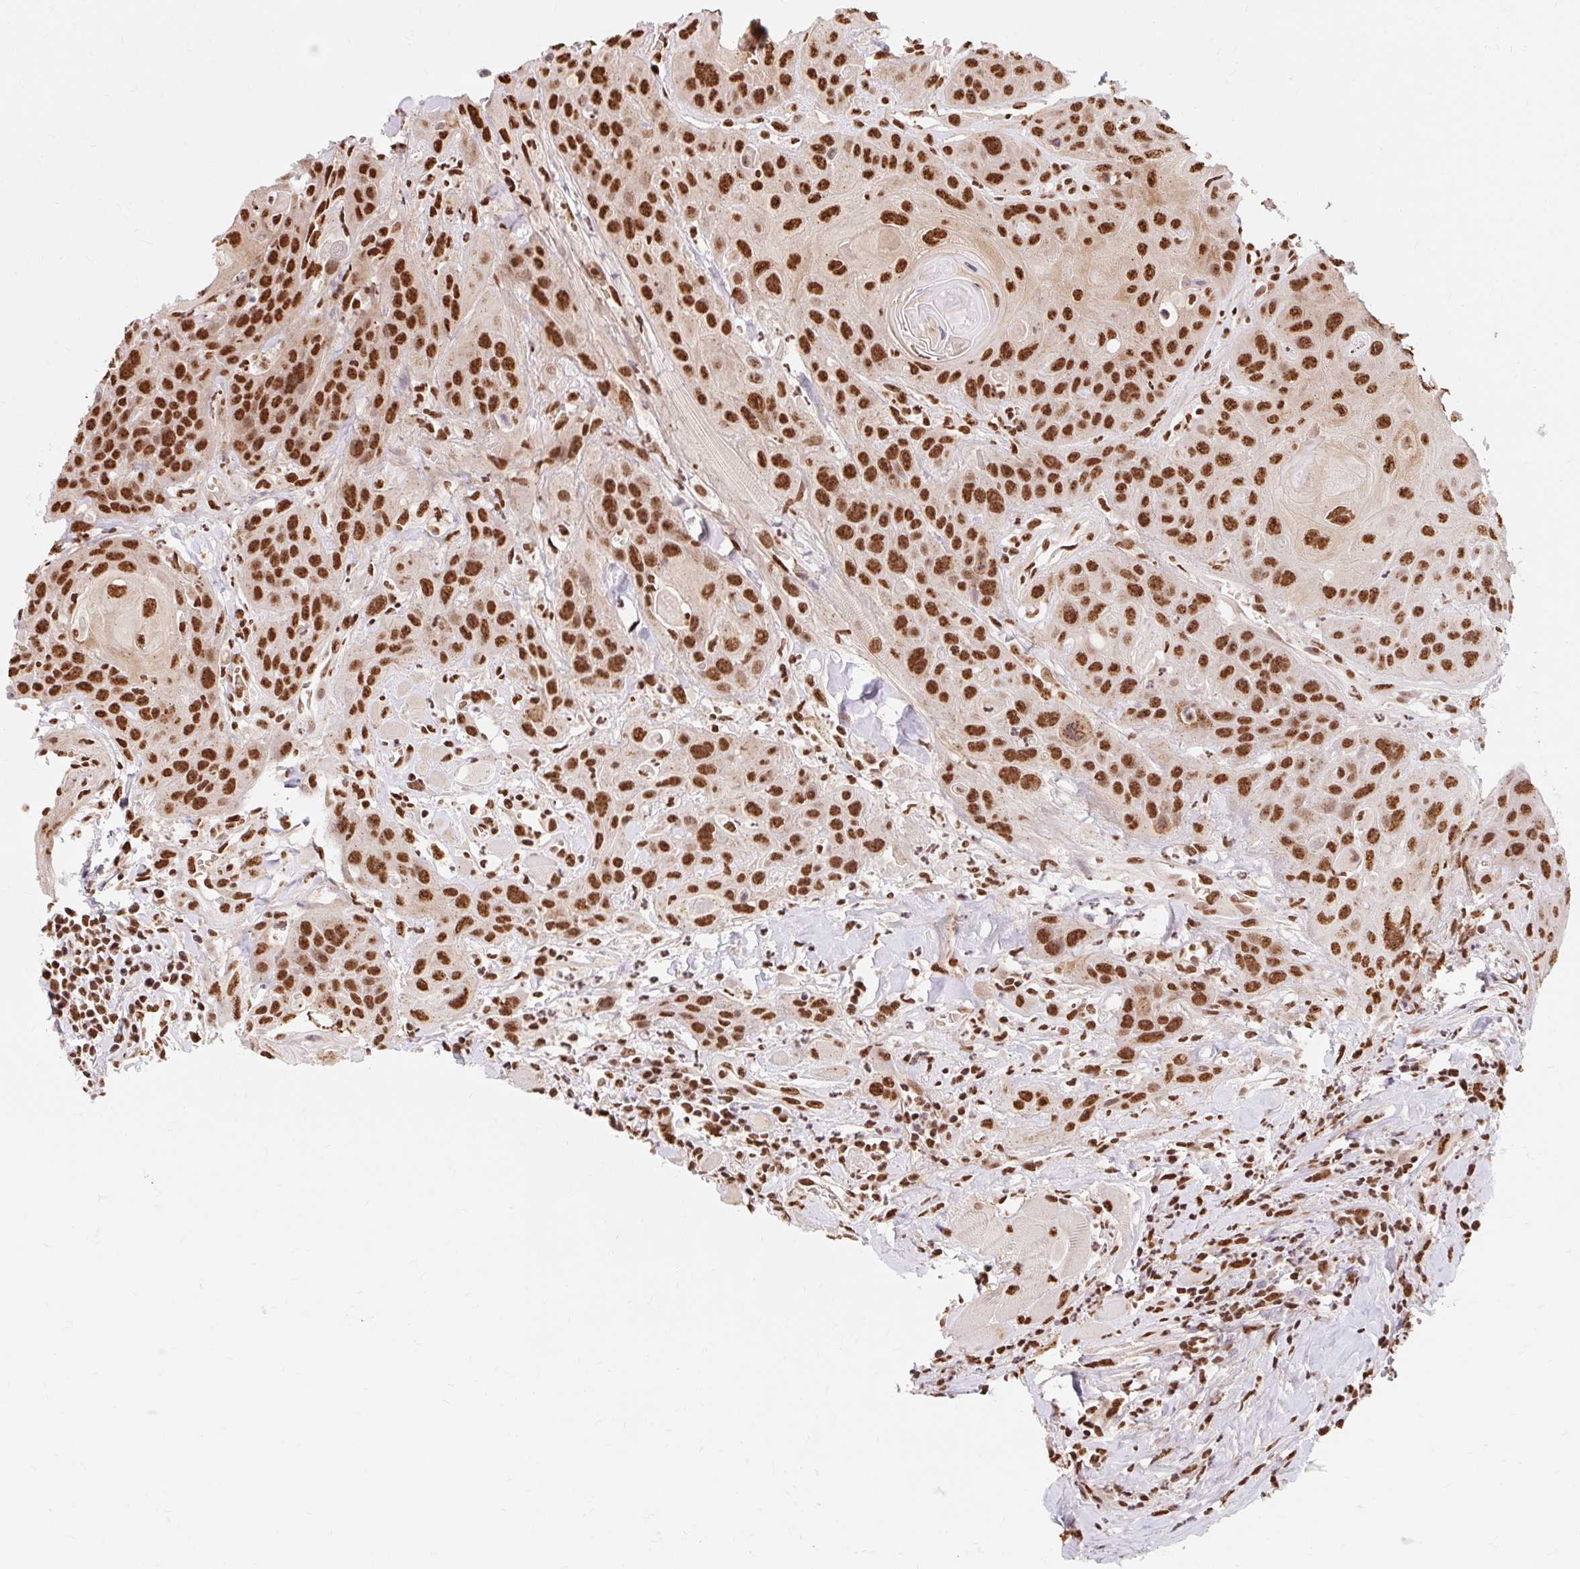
{"staining": {"intensity": "strong", "quantity": ">75%", "location": "nuclear"}, "tissue": "head and neck cancer", "cell_type": "Tumor cells", "image_type": "cancer", "snomed": [{"axis": "morphology", "description": "Squamous cell carcinoma, NOS"}, {"axis": "topography", "description": "Head-Neck"}], "caption": "The photomicrograph exhibits a brown stain indicating the presence of a protein in the nuclear of tumor cells in head and neck cancer.", "gene": "BICRA", "patient": {"sex": "female", "age": 59}}